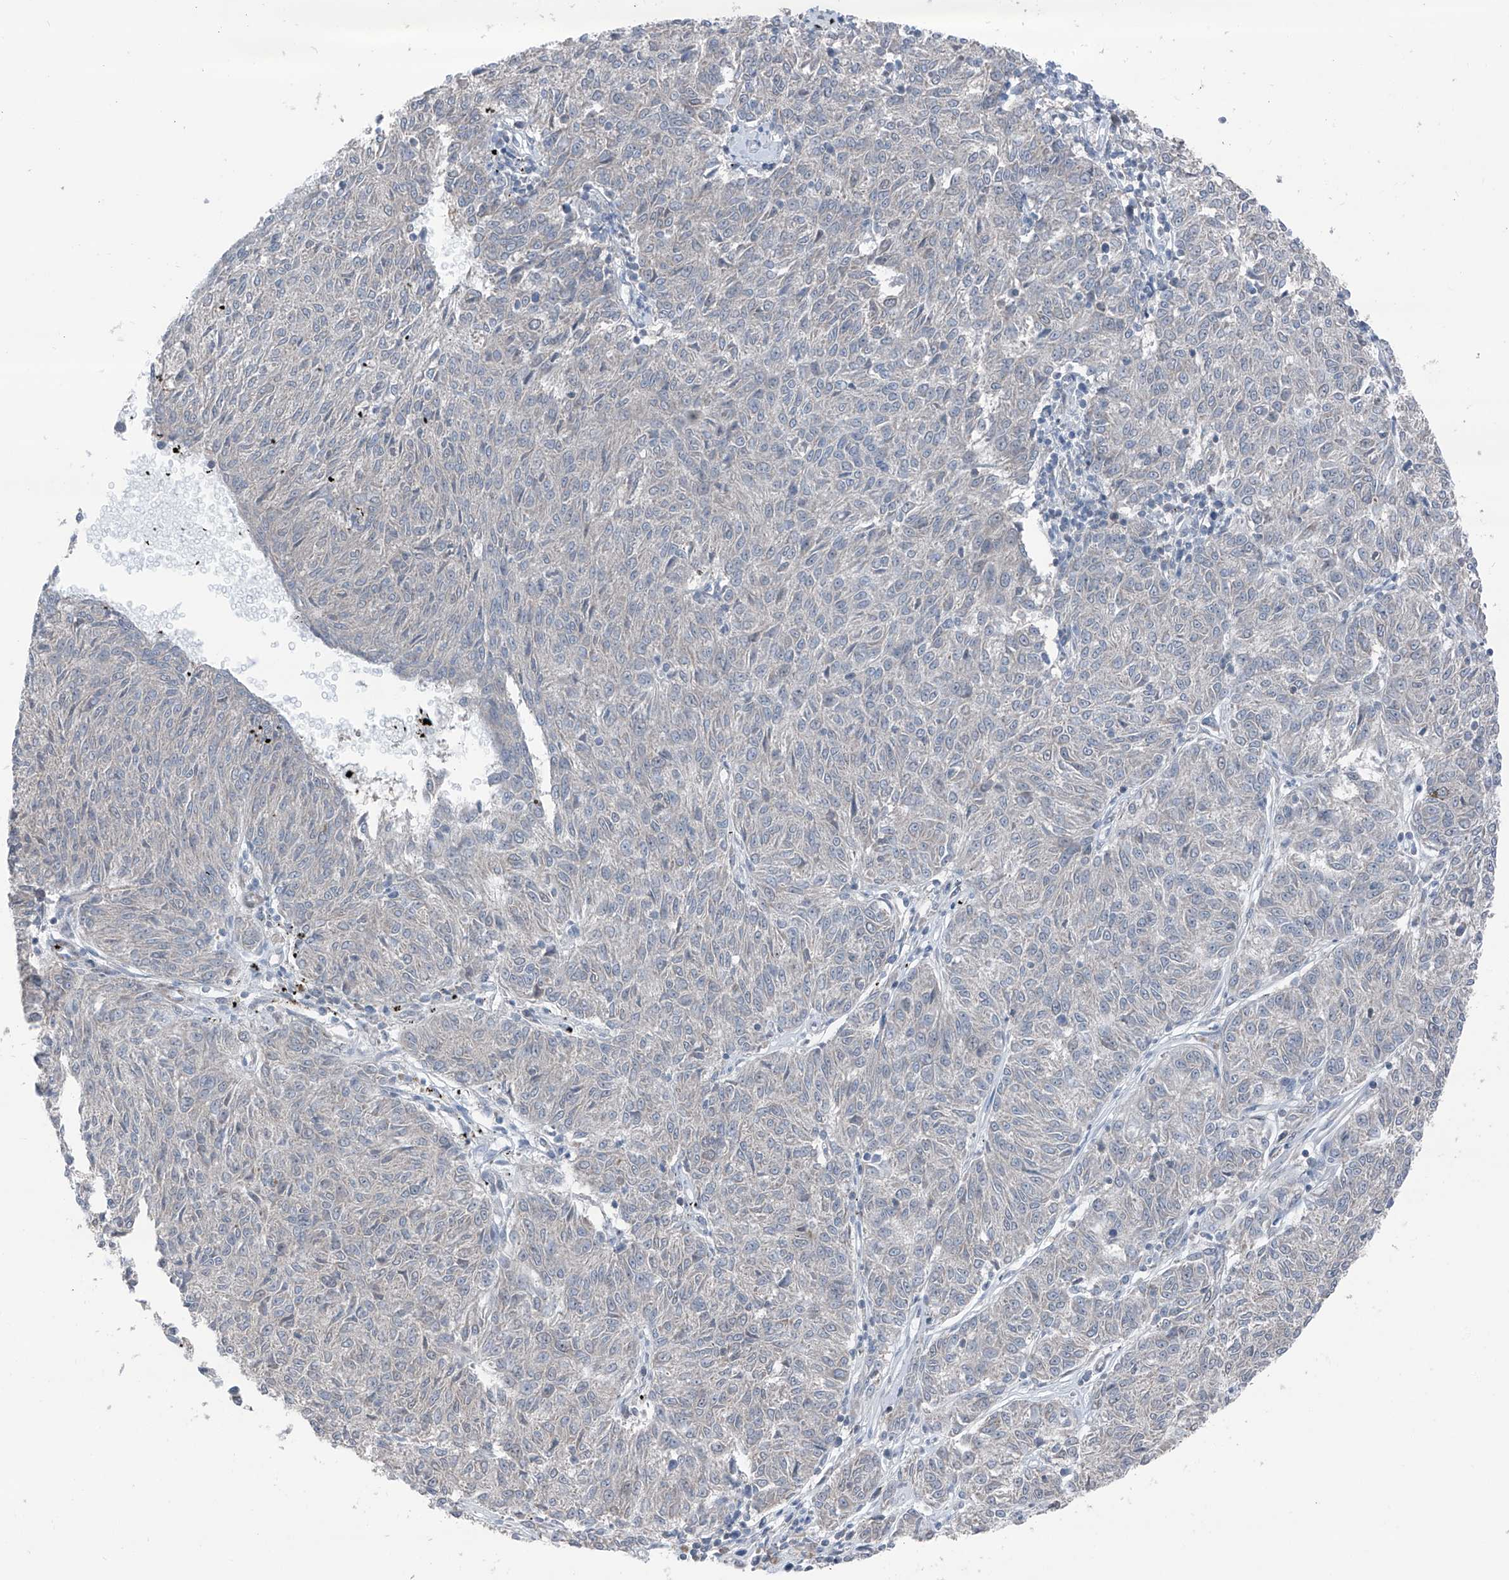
{"staining": {"intensity": "negative", "quantity": "none", "location": "none"}, "tissue": "melanoma", "cell_type": "Tumor cells", "image_type": "cancer", "snomed": [{"axis": "morphology", "description": "Malignant melanoma, NOS"}, {"axis": "topography", "description": "Skin"}], "caption": "Tumor cells show no significant expression in melanoma.", "gene": "HSPB11", "patient": {"sex": "female", "age": 72}}